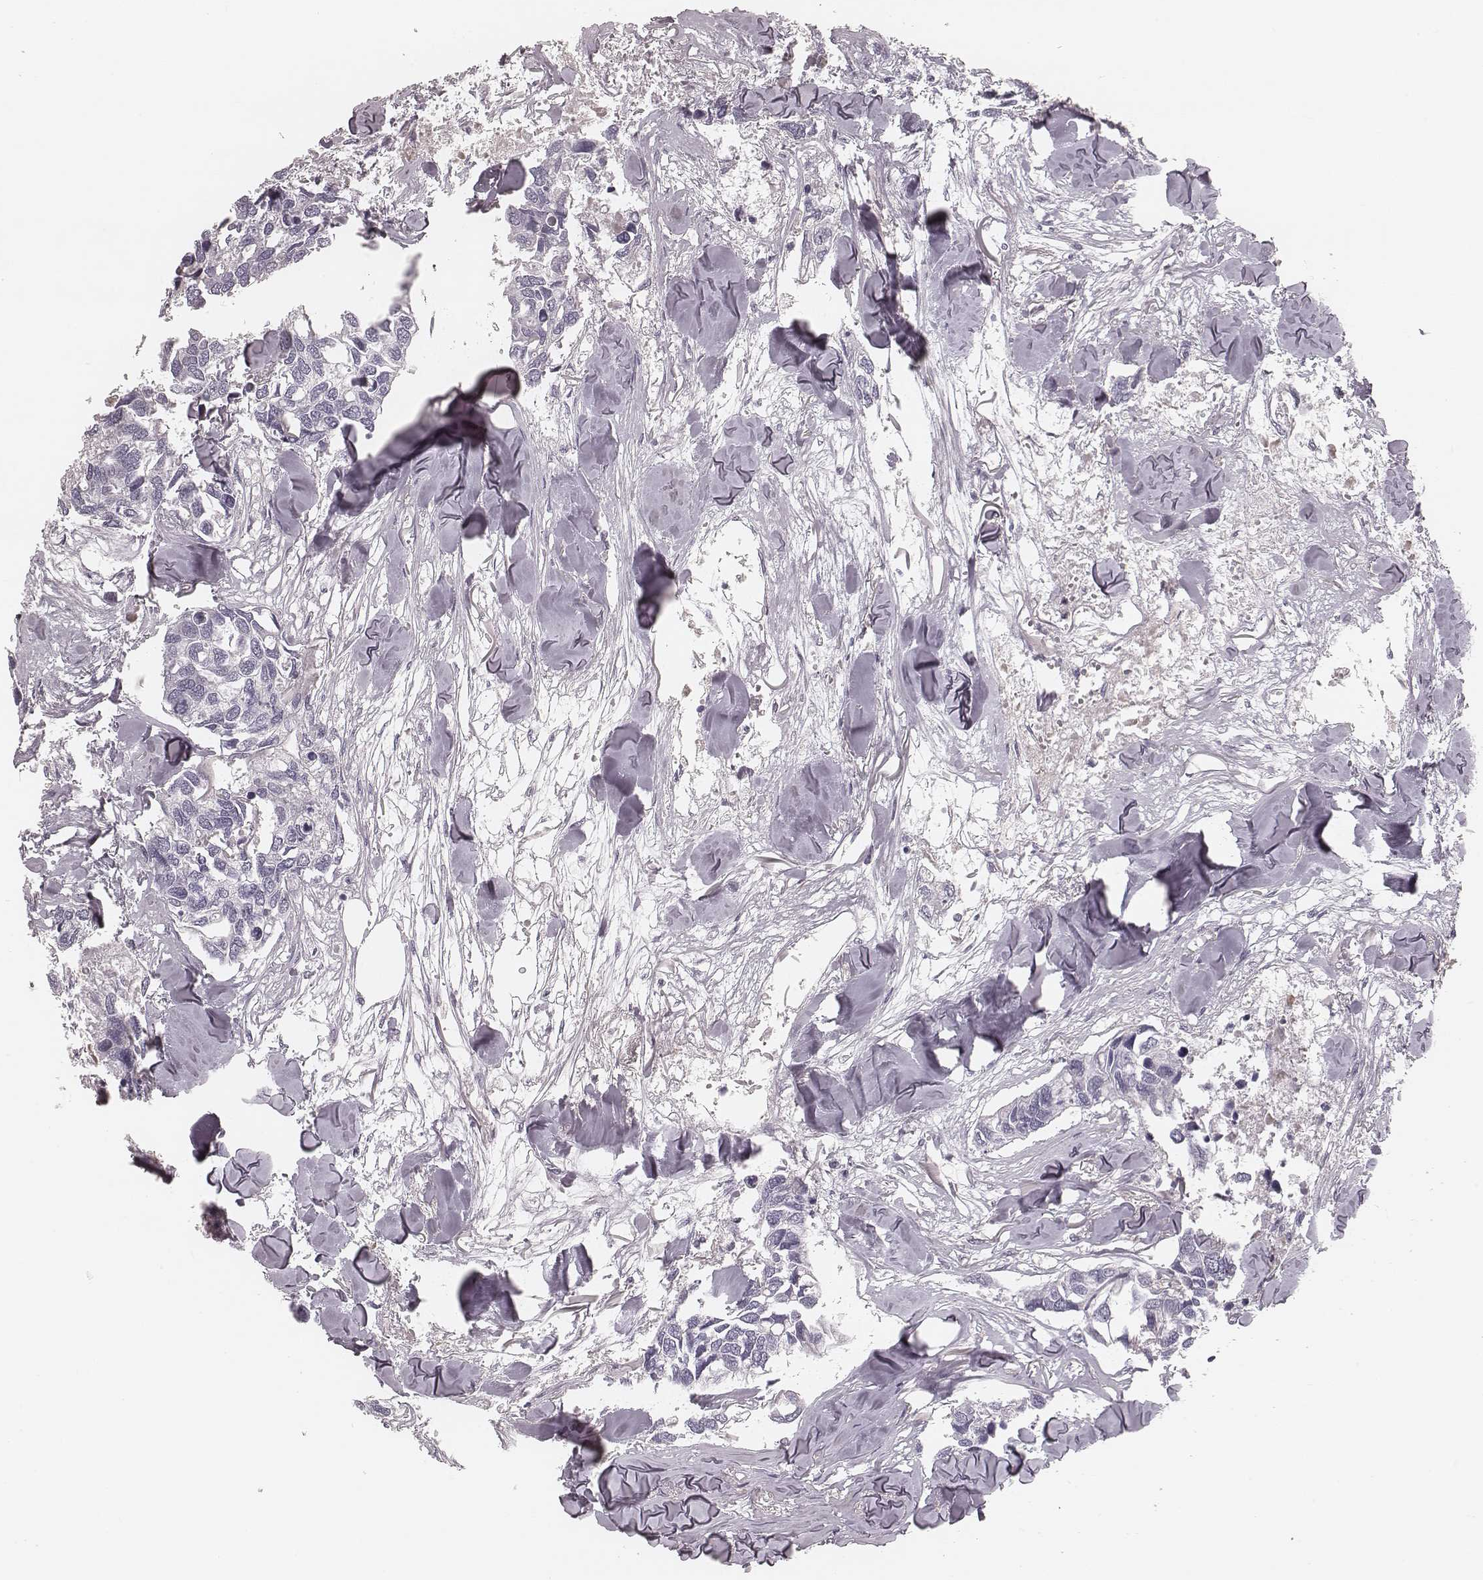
{"staining": {"intensity": "negative", "quantity": "none", "location": "none"}, "tissue": "breast cancer", "cell_type": "Tumor cells", "image_type": "cancer", "snomed": [{"axis": "morphology", "description": "Duct carcinoma"}, {"axis": "topography", "description": "Breast"}], "caption": "Breast cancer stained for a protein using IHC displays no expression tumor cells.", "gene": "S100Z", "patient": {"sex": "female", "age": 83}}